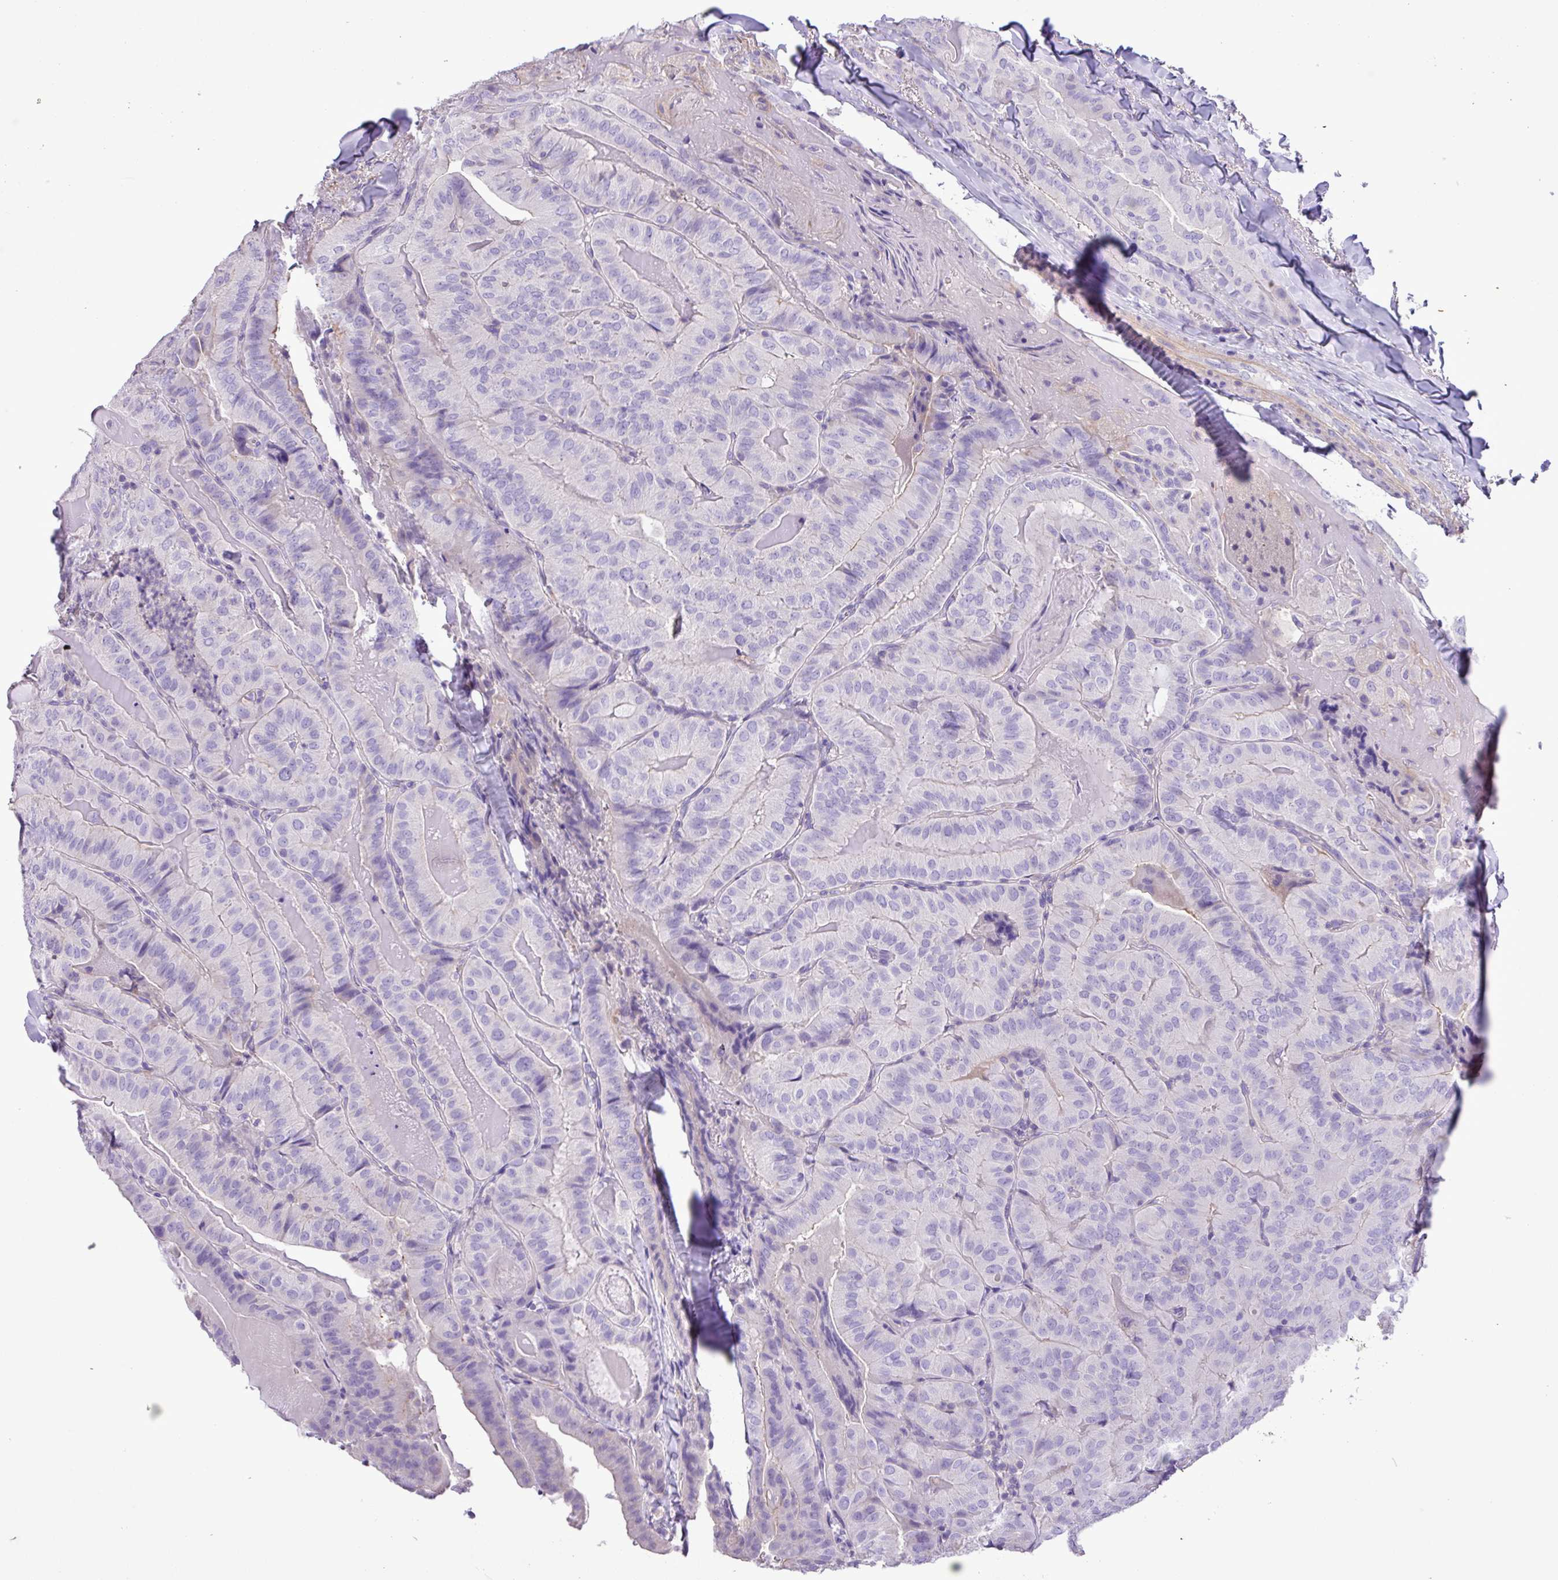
{"staining": {"intensity": "negative", "quantity": "none", "location": "none"}, "tissue": "thyroid cancer", "cell_type": "Tumor cells", "image_type": "cancer", "snomed": [{"axis": "morphology", "description": "Papillary adenocarcinoma, NOS"}, {"axis": "topography", "description": "Thyroid gland"}], "caption": "DAB (3,3'-diaminobenzidine) immunohistochemical staining of papillary adenocarcinoma (thyroid) displays no significant expression in tumor cells.", "gene": "ZNF334", "patient": {"sex": "female", "age": 68}}